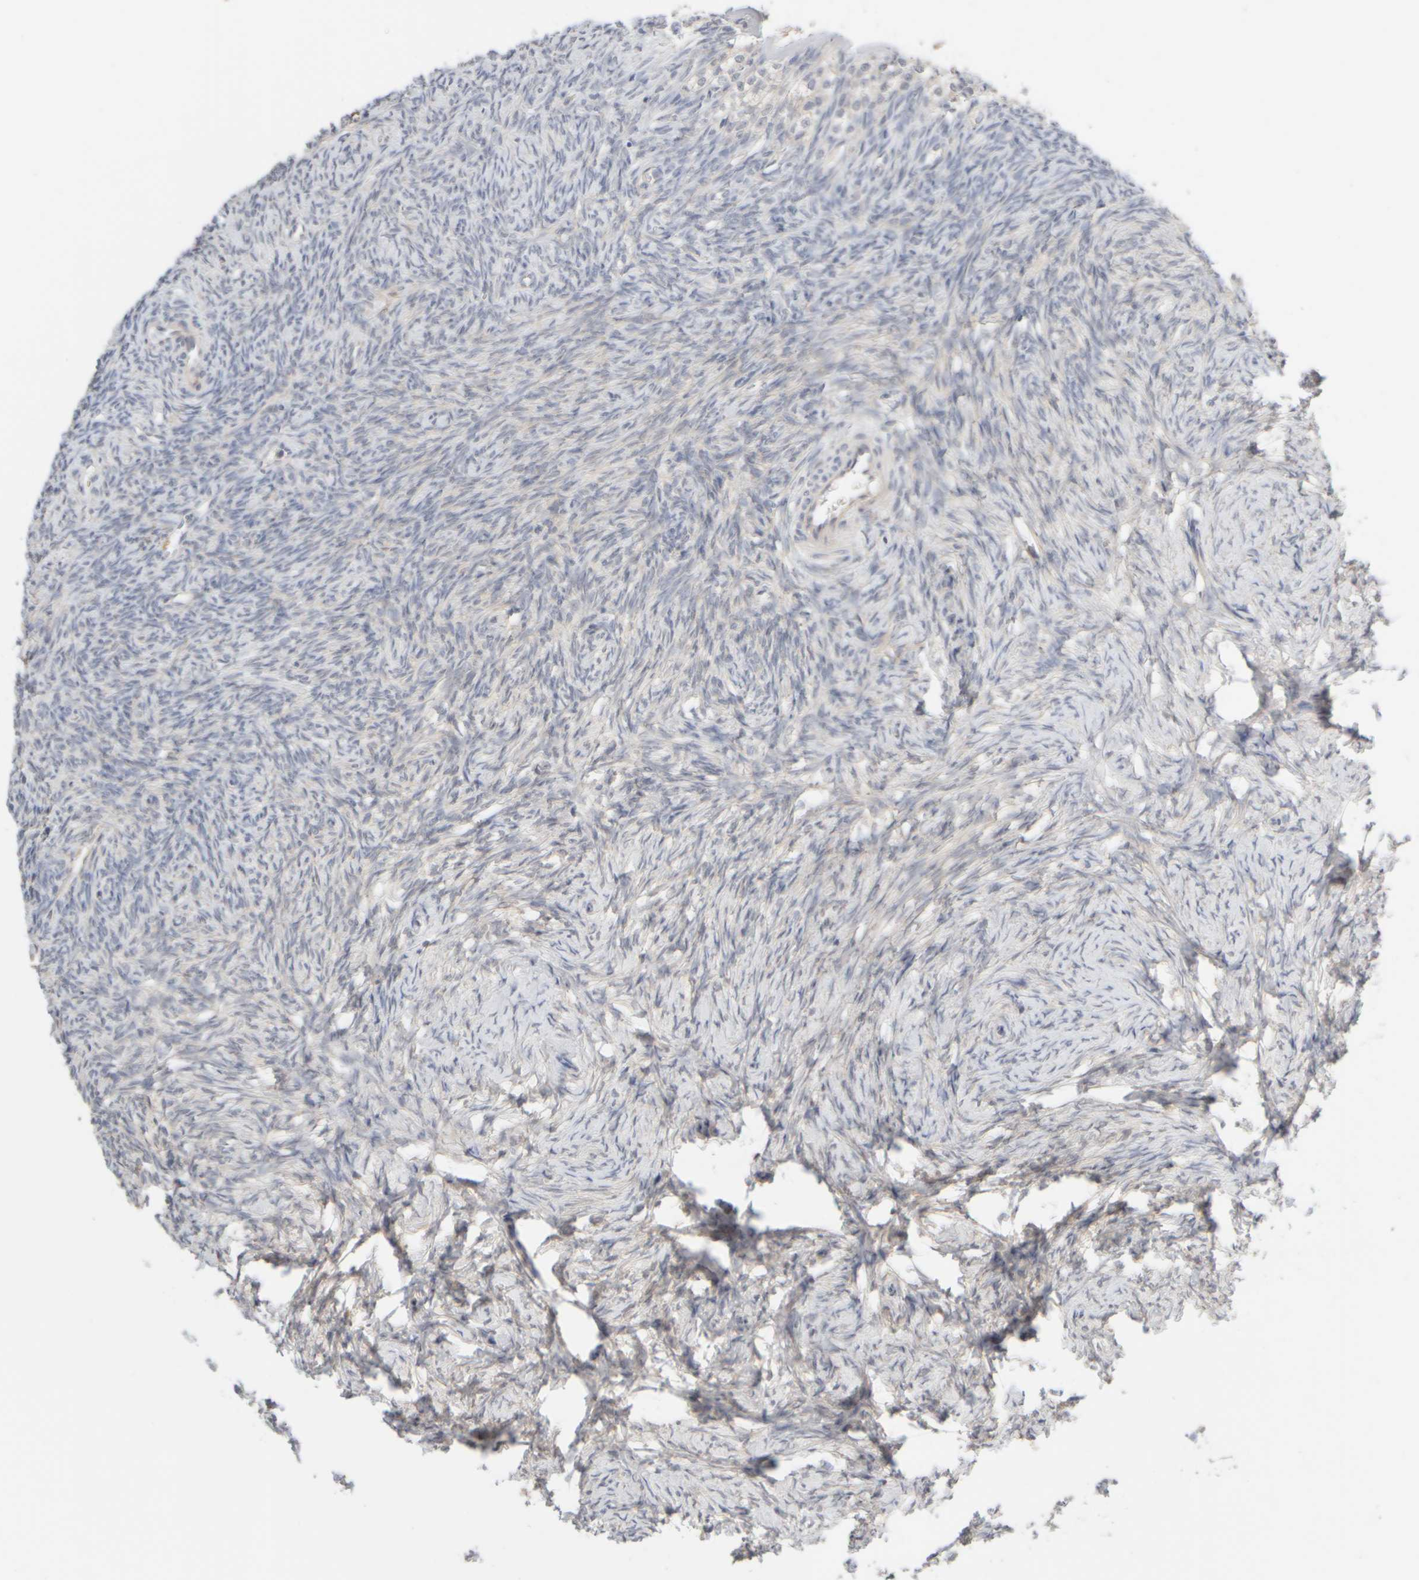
{"staining": {"intensity": "weak", "quantity": ">75%", "location": "cytoplasmic/membranous"}, "tissue": "ovary", "cell_type": "Follicle cells", "image_type": "normal", "snomed": [{"axis": "morphology", "description": "Normal tissue, NOS"}, {"axis": "topography", "description": "Ovary"}], "caption": "IHC image of normal human ovary stained for a protein (brown), which reveals low levels of weak cytoplasmic/membranous staining in about >75% of follicle cells.", "gene": "GOPC", "patient": {"sex": "female", "age": 34}}